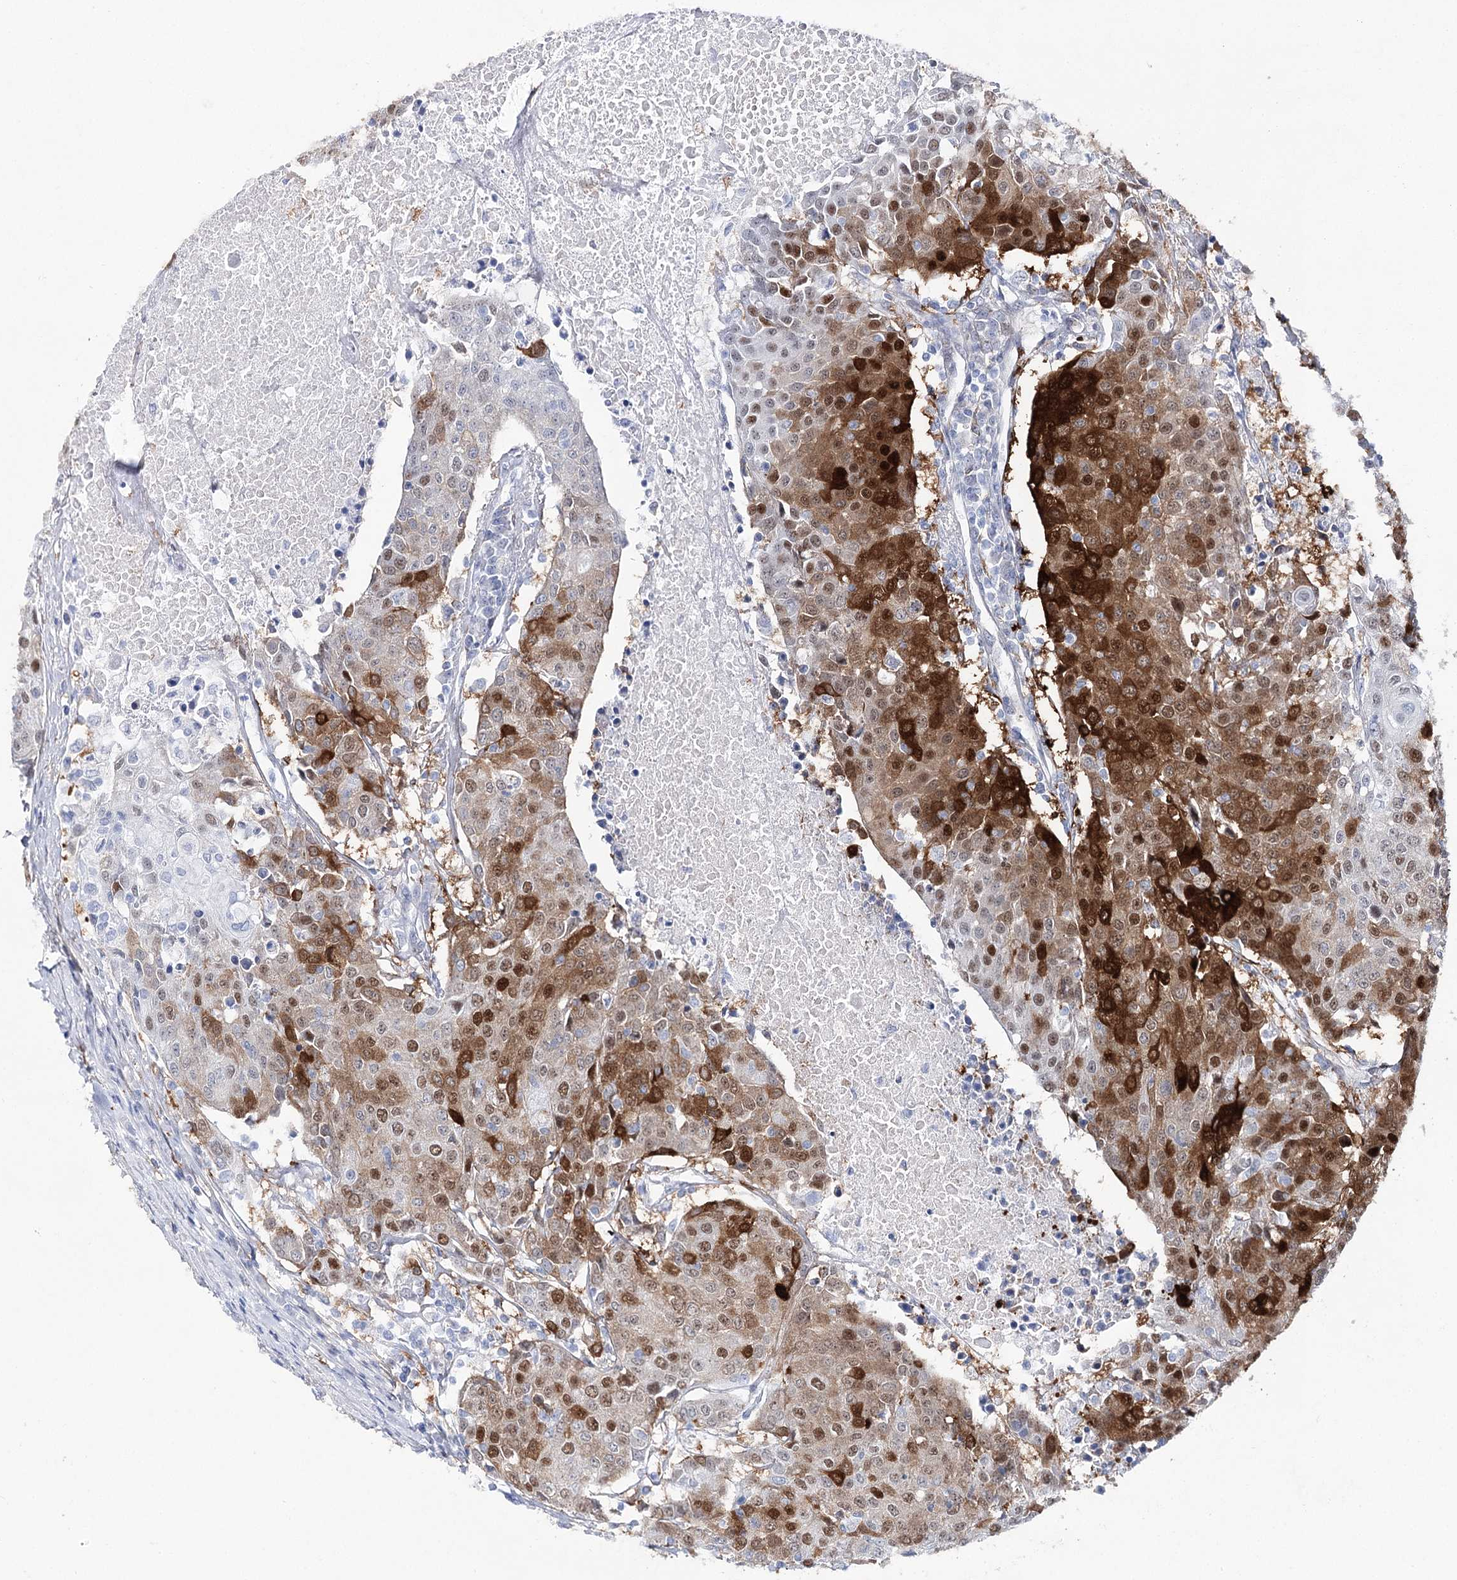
{"staining": {"intensity": "strong", "quantity": "25%-75%", "location": "cytoplasmic/membranous,nuclear"}, "tissue": "urothelial cancer", "cell_type": "Tumor cells", "image_type": "cancer", "snomed": [{"axis": "morphology", "description": "Urothelial carcinoma, High grade"}, {"axis": "topography", "description": "Urinary bladder"}], "caption": "This is a micrograph of immunohistochemistry staining of high-grade urothelial carcinoma, which shows strong positivity in the cytoplasmic/membranous and nuclear of tumor cells.", "gene": "UGDH", "patient": {"sex": "female", "age": 85}}